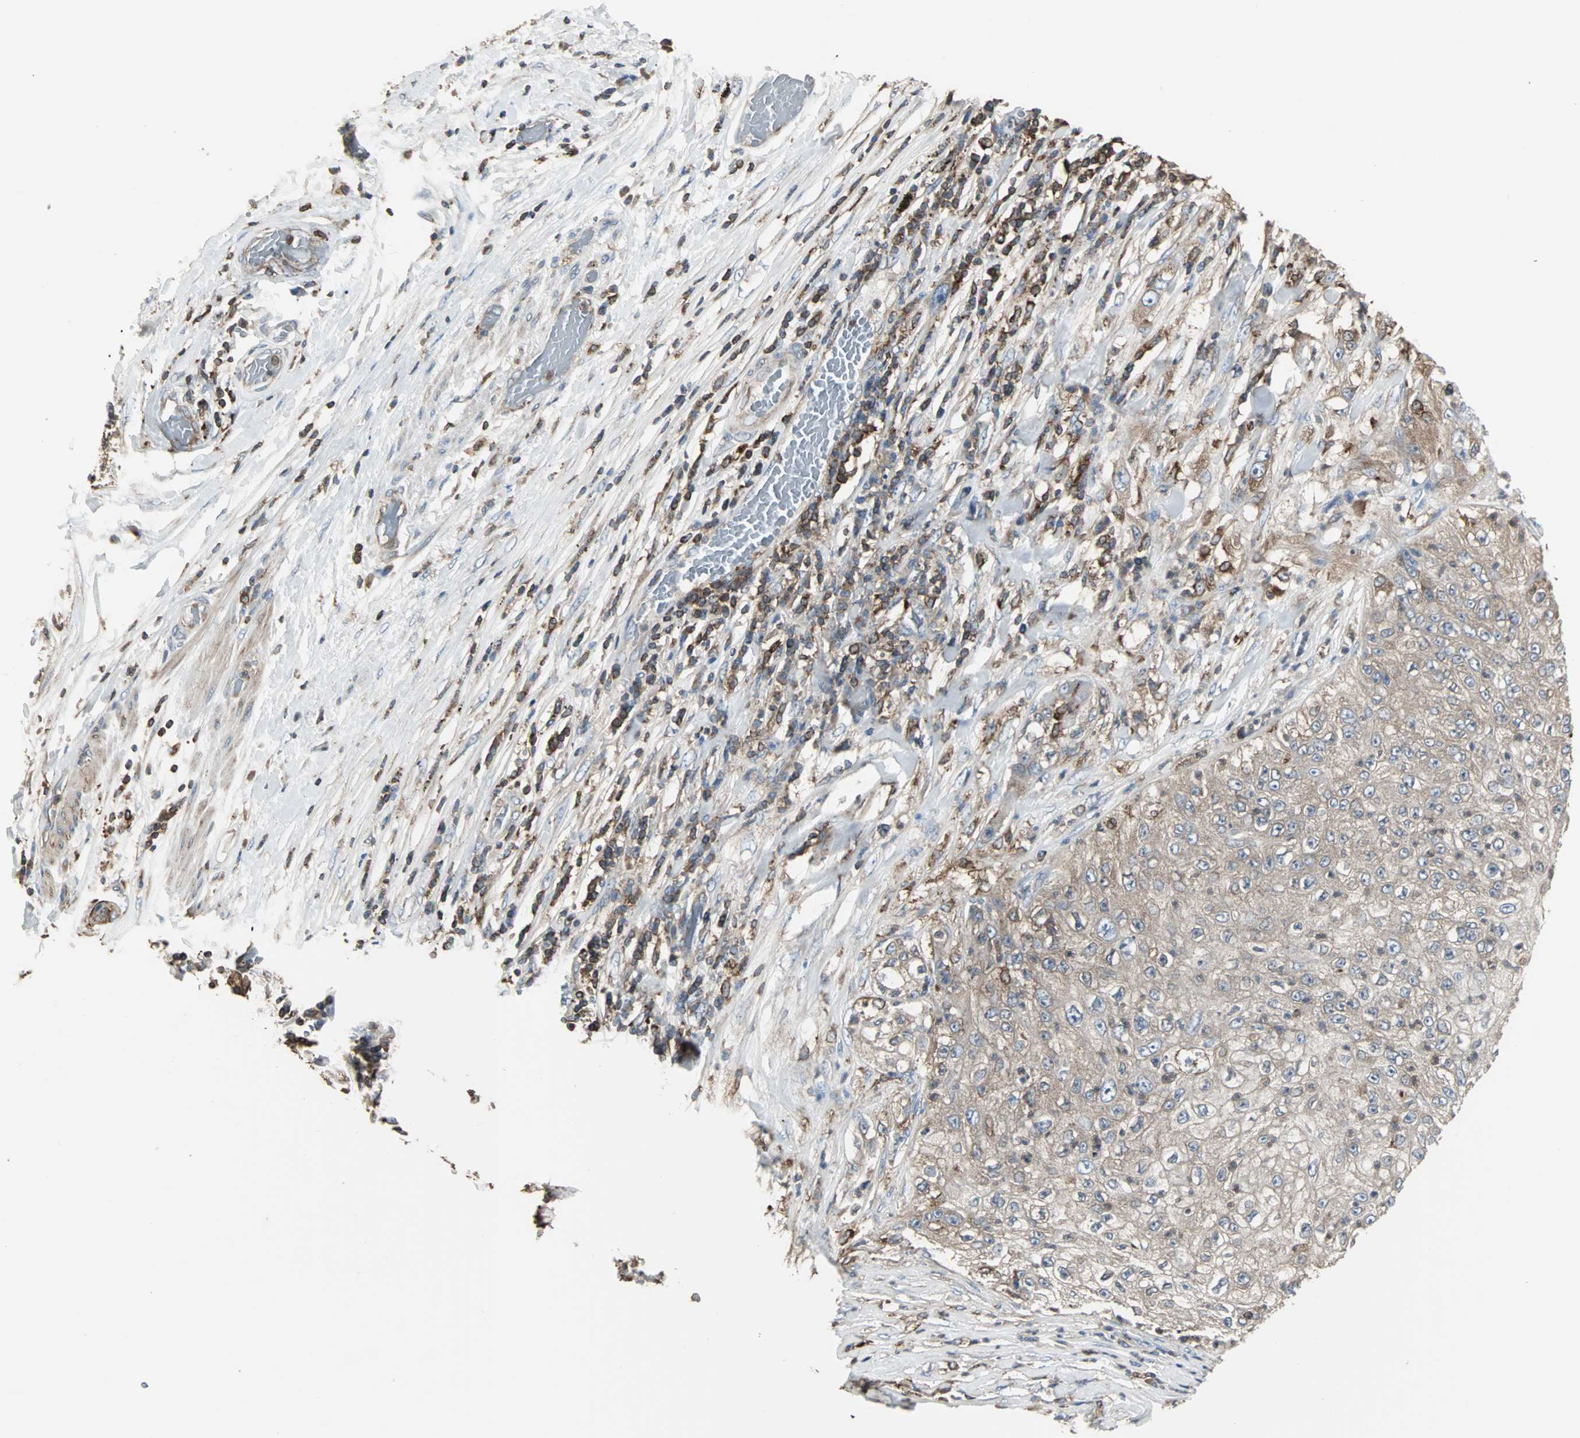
{"staining": {"intensity": "weak", "quantity": ">75%", "location": "cytoplasmic/membranous"}, "tissue": "lung cancer", "cell_type": "Tumor cells", "image_type": "cancer", "snomed": [{"axis": "morphology", "description": "Inflammation, NOS"}, {"axis": "morphology", "description": "Squamous cell carcinoma, NOS"}, {"axis": "topography", "description": "Lymph node"}, {"axis": "topography", "description": "Soft tissue"}, {"axis": "topography", "description": "Lung"}], "caption": "The immunohistochemical stain shows weak cytoplasmic/membranous positivity in tumor cells of squamous cell carcinoma (lung) tissue.", "gene": "LRRFIP1", "patient": {"sex": "male", "age": 66}}